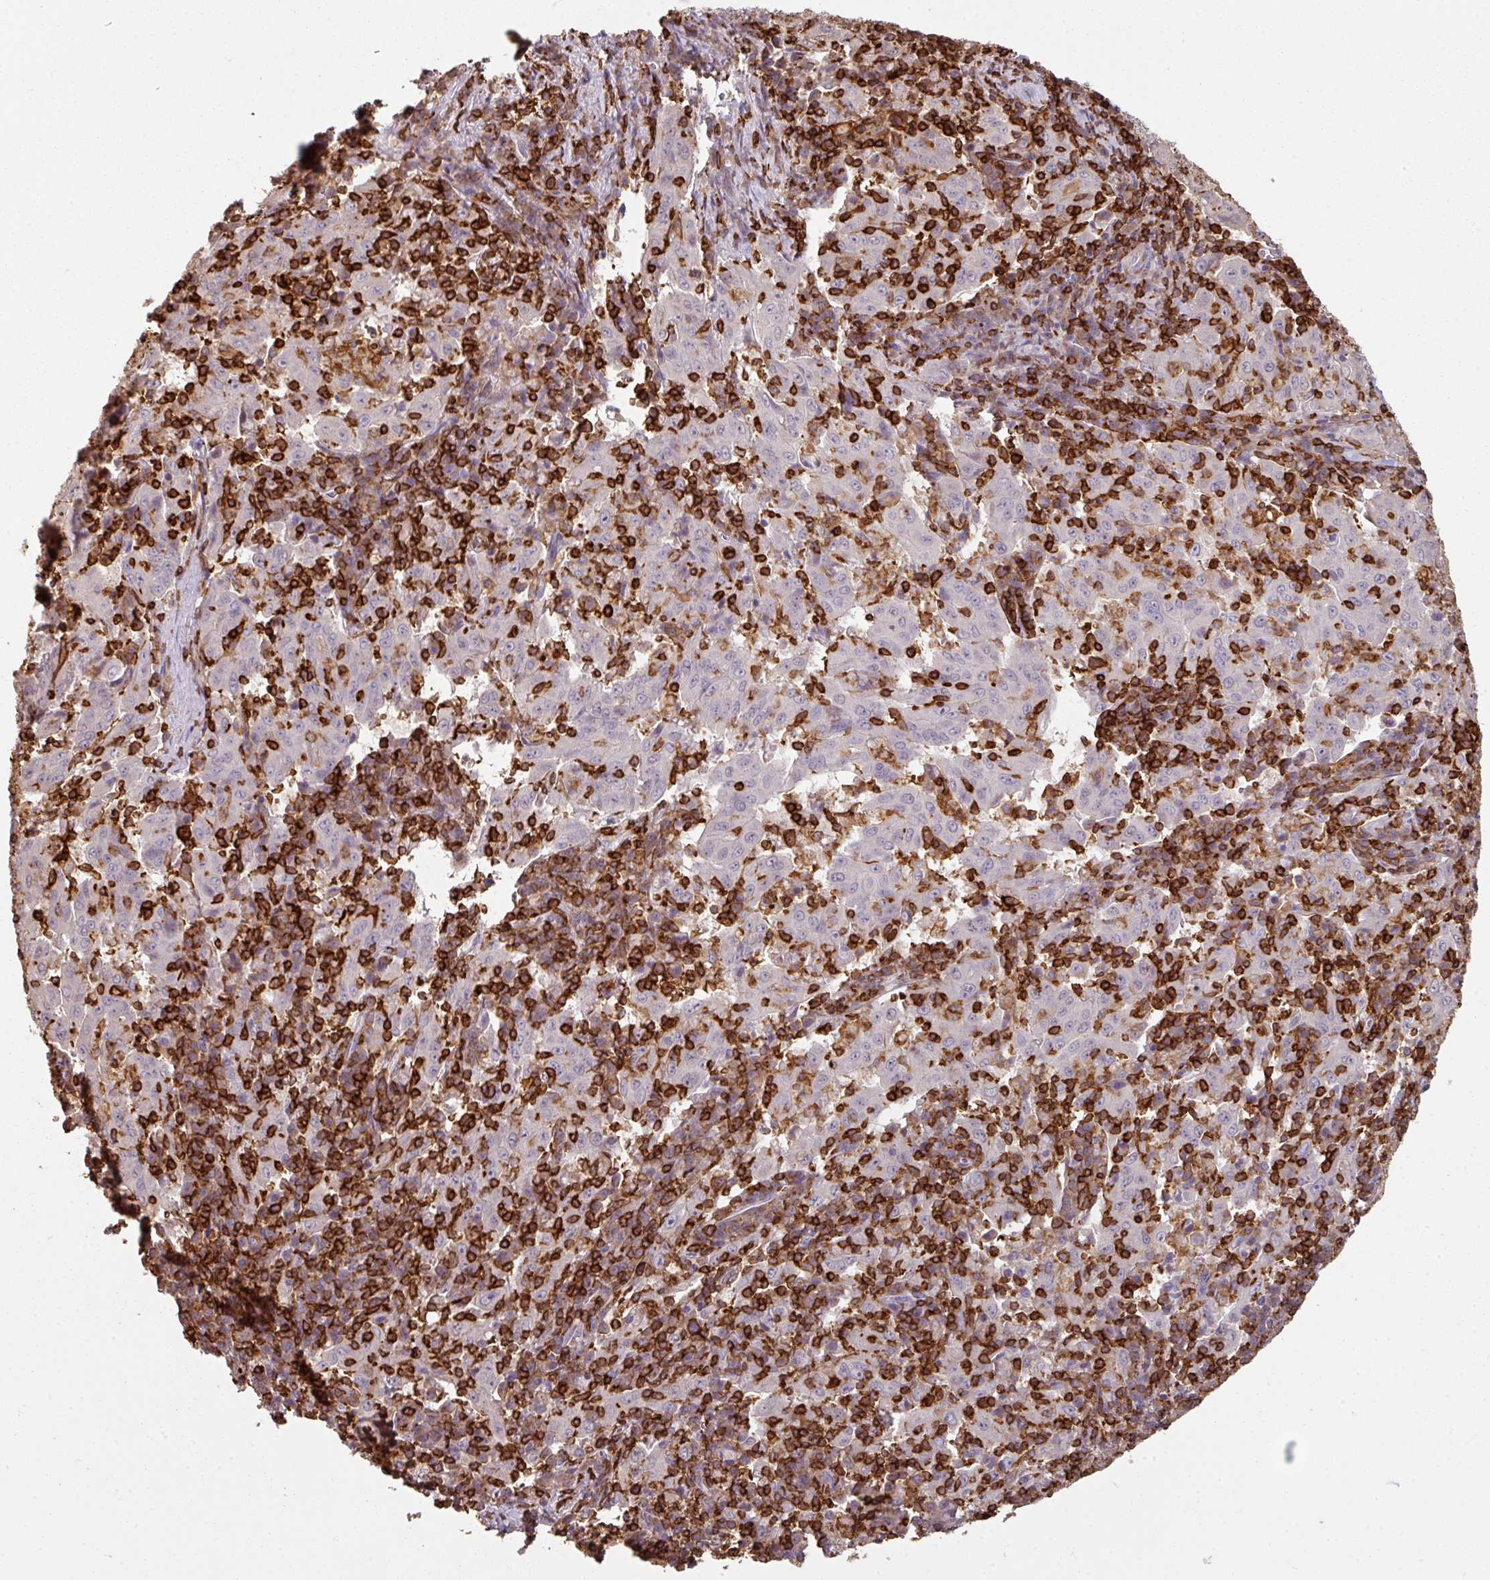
{"staining": {"intensity": "negative", "quantity": "none", "location": "none"}, "tissue": "pancreatic cancer", "cell_type": "Tumor cells", "image_type": "cancer", "snomed": [{"axis": "morphology", "description": "Adenocarcinoma, NOS"}, {"axis": "topography", "description": "Pancreas"}], "caption": "DAB (3,3'-diaminobenzidine) immunohistochemical staining of pancreatic adenocarcinoma shows no significant expression in tumor cells.", "gene": "OLFML2B", "patient": {"sex": "male", "age": 63}}